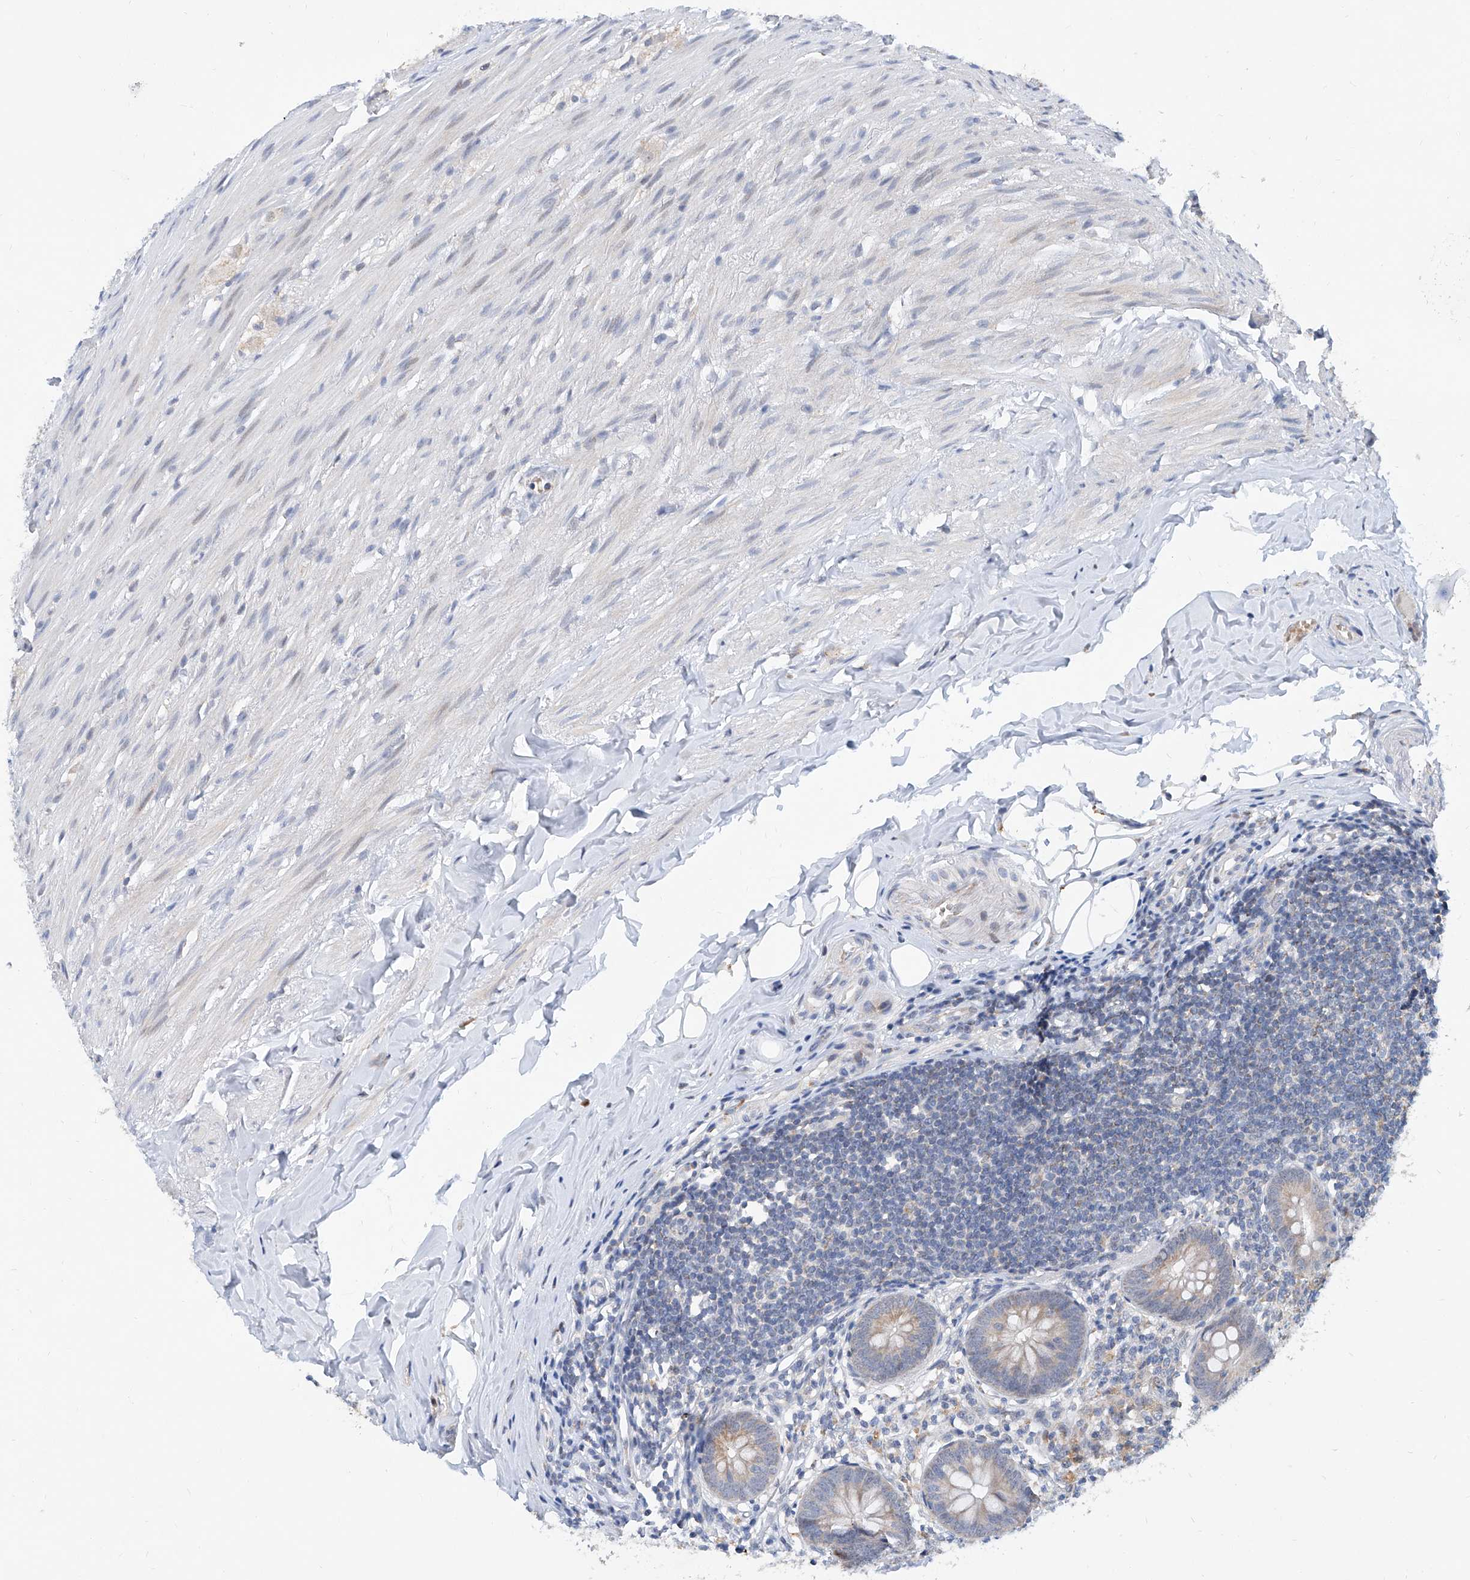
{"staining": {"intensity": "weak", "quantity": "25%-75%", "location": "cytoplasmic/membranous"}, "tissue": "appendix", "cell_type": "Glandular cells", "image_type": "normal", "snomed": [{"axis": "morphology", "description": "Normal tissue, NOS"}, {"axis": "topography", "description": "Appendix"}], "caption": "Immunohistochemical staining of normal human appendix demonstrates 25%-75% levels of weak cytoplasmic/membranous protein positivity in approximately 25%-75% of glandular cells. The protein of interest is shown in brown color, while the nuclei are stained blue.", "gene": "BPTF", "patient": {"sex": "female", "age": 62}}